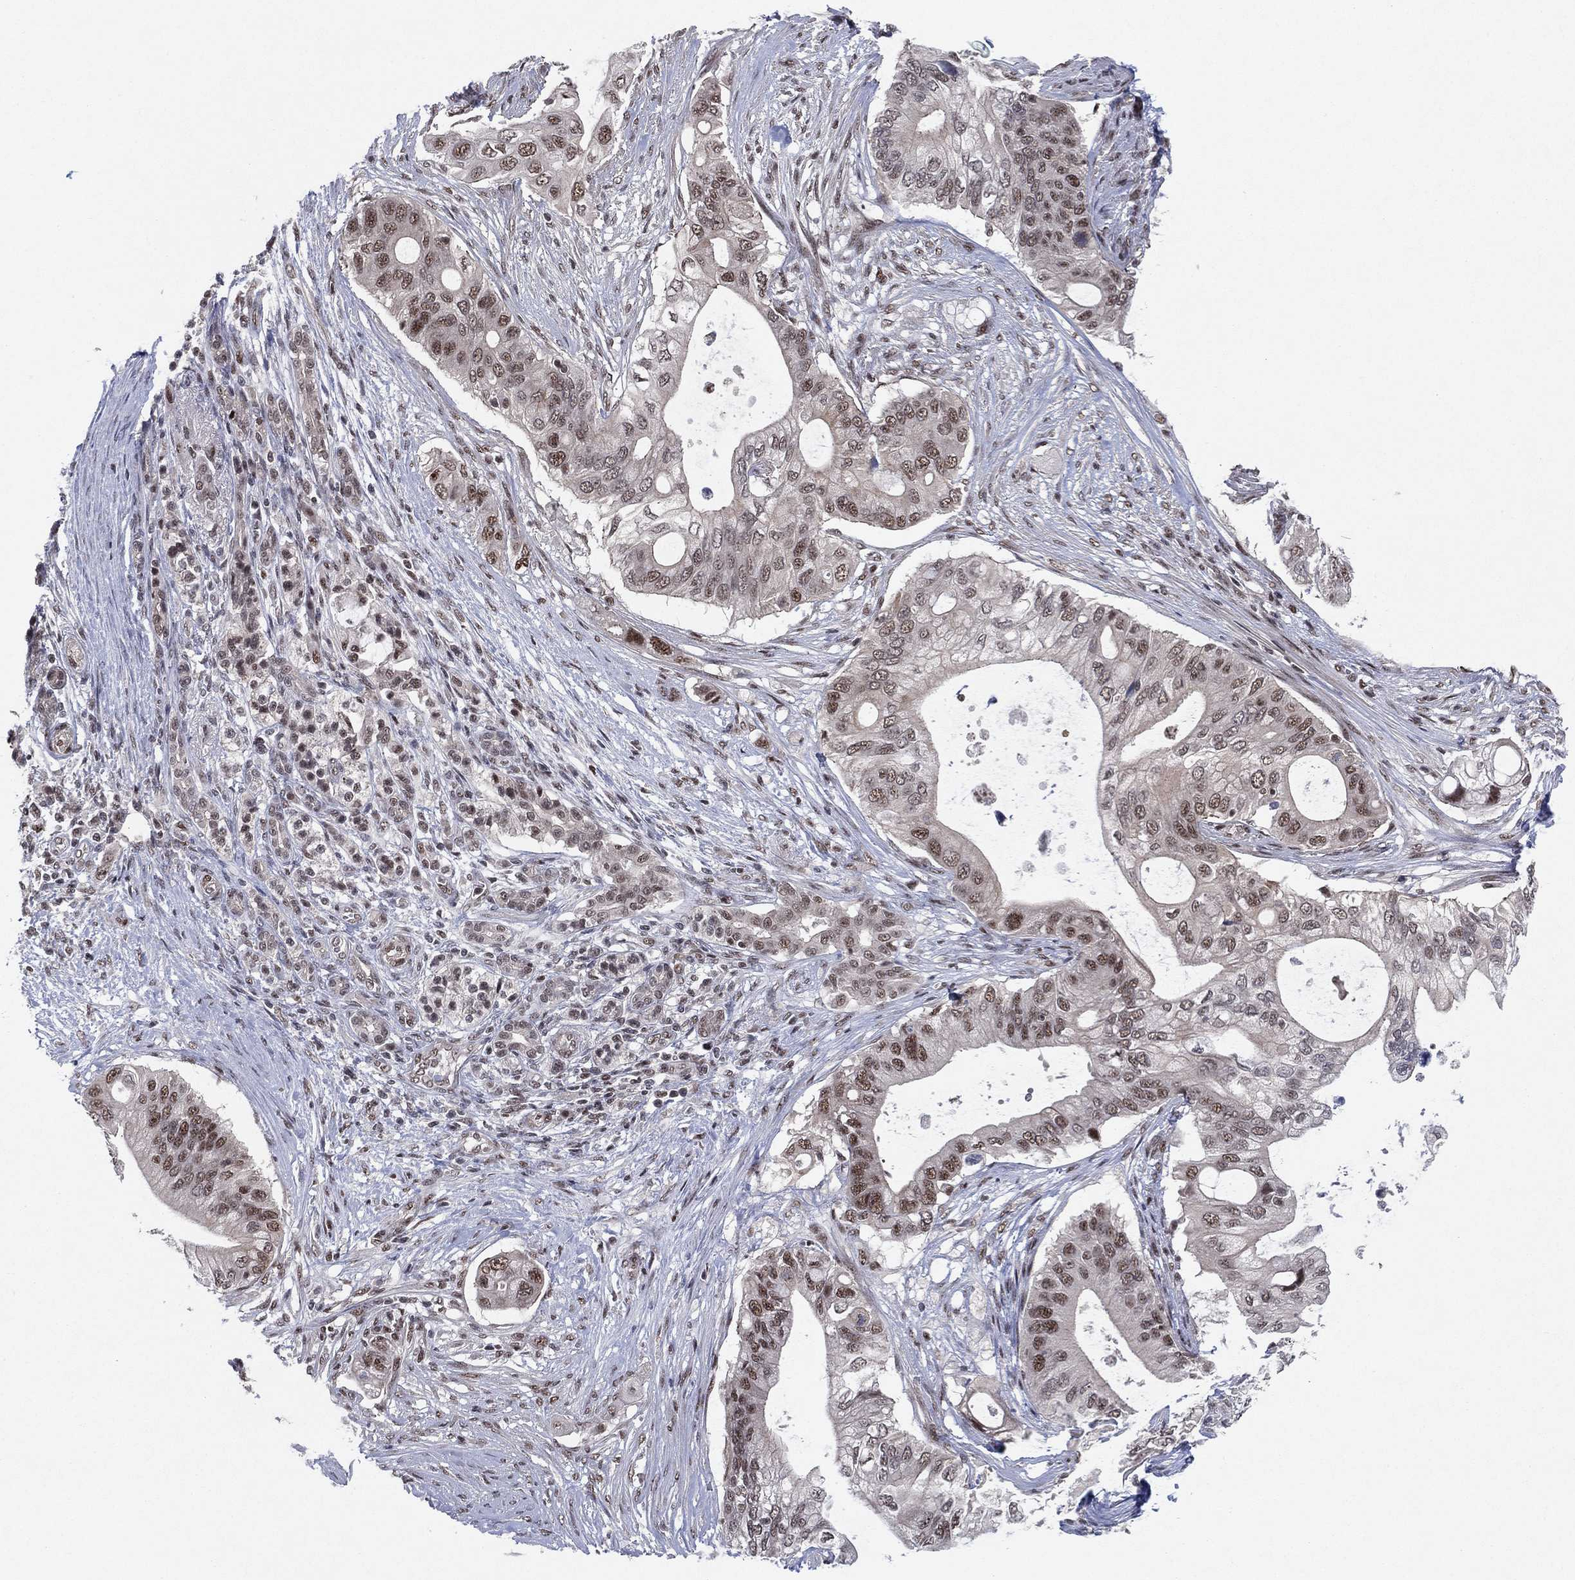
{"staining": {"intensity": "moderate", "quantity": "25%-75%", "location": "nuclear"}, "tissue": "pancreatic cancer", "cell_type": "Tumor cells", "image_type": "cancer", "snomed": [{"axis": "morphology", "description": "Adenocarcinoma, NOS"}, {"axis": "topography", "description": "Pancreas"}], "caption": "There is medium levels of moderate nuclear expression in tumor cells of pancreatic cancer (adenocarcinoma), as demonstrated by immunohistochemical staining (brown color).", "gene": "DGCR8", "patient": {"sex": "female", "age": 72}}